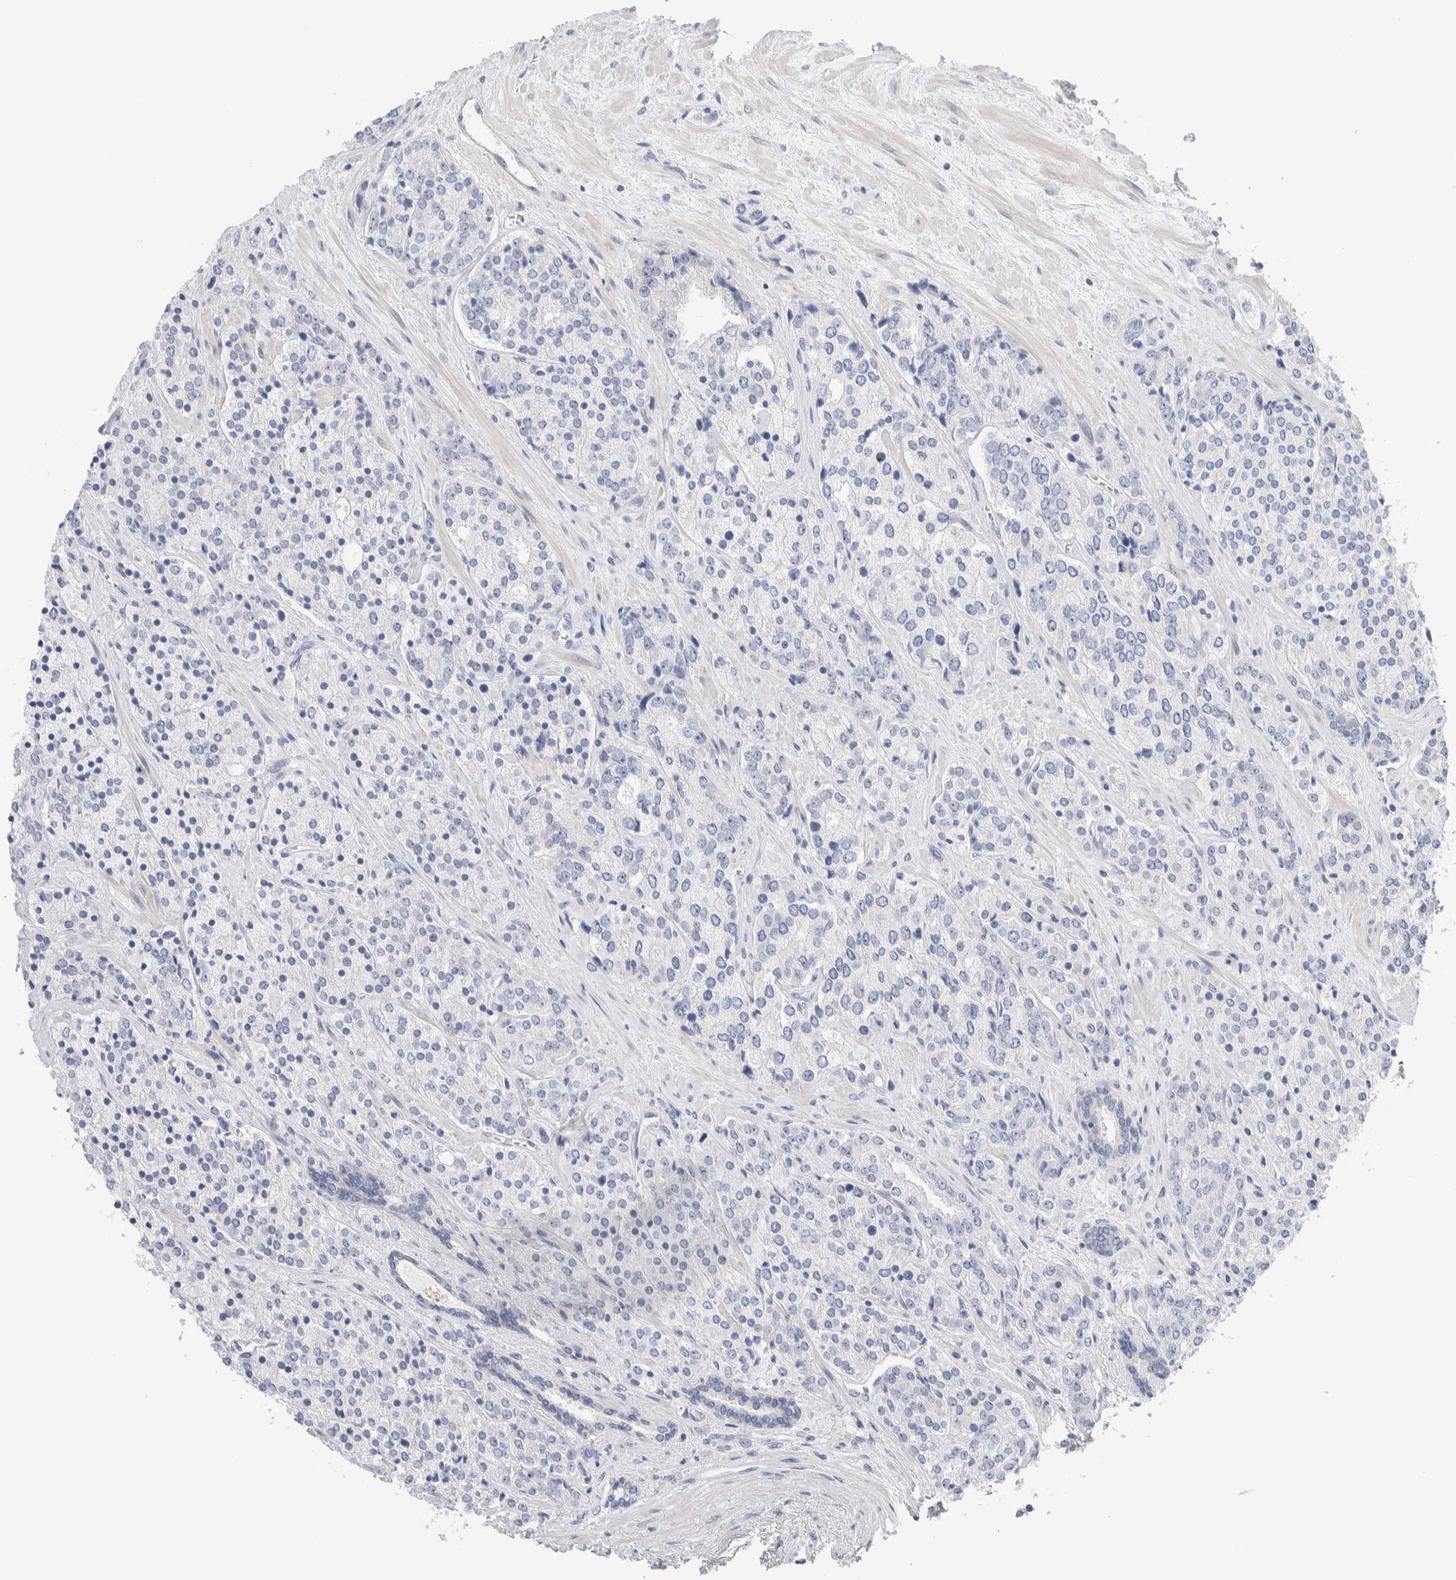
{"staining": {"intensity": "negative", "quantity": "none", "location": "none"}, "tissue": "prostate cancer", "cell_type": "Tumor cells", "image_type": "cancer", "snomed": [{"axis": "morphology", "description": "Adenocarcinoma, High grade"}, {"axis": "topography", "description": "Prostate"}], "caption": "This image is of adenocarcinoma (high-grade) (prostate) stained with immunohistochemistry to label a protein in brown with the nuclei are counter-stained blue. There is no positivity in tumor cells. (DAB IHC visualized using brightfield microscopy, high magnification).", "gene": "DNAJB6", "patient": {"sex": "male", "age": 71}}